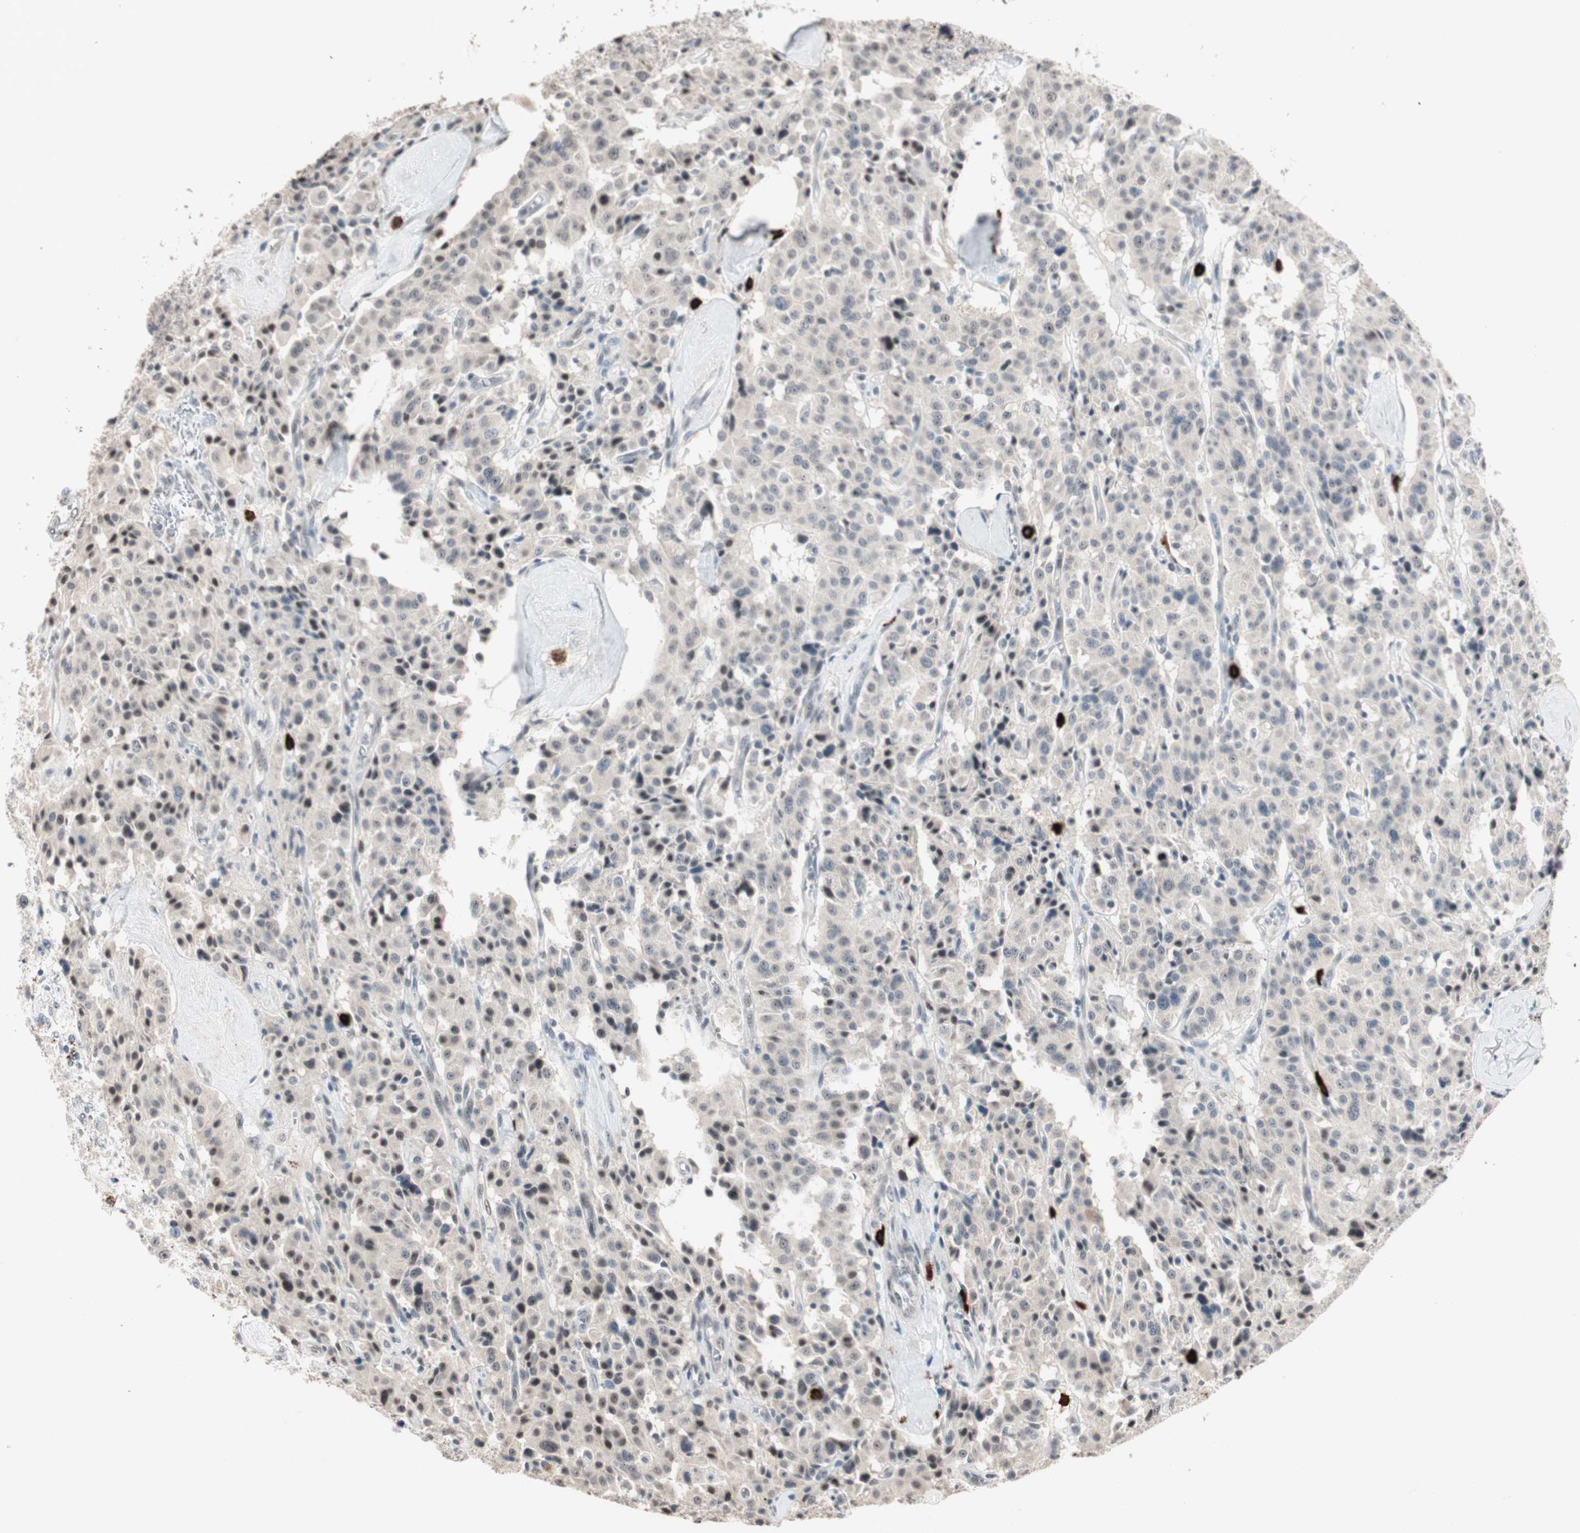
{"staining": {"intensity": "negative", "quantity": "none", "location": "none"}, "tissue": "carcinoid", "cell_type": "Tumor cells", "image_type": "cancer", "snomed": [{"axis": "morphology", "description": "Carcinoid, malignant, NOS"}, {"axis": "topography", "description": "Lung"}], "caption": "The photomicrograph demonstrates no staining of tumor cells in carcinoid. (Brightfield microscopy of DAB IHC at high magnification).", "gene": "ETV4", "patient": {"sex": "male", "age": 30}}